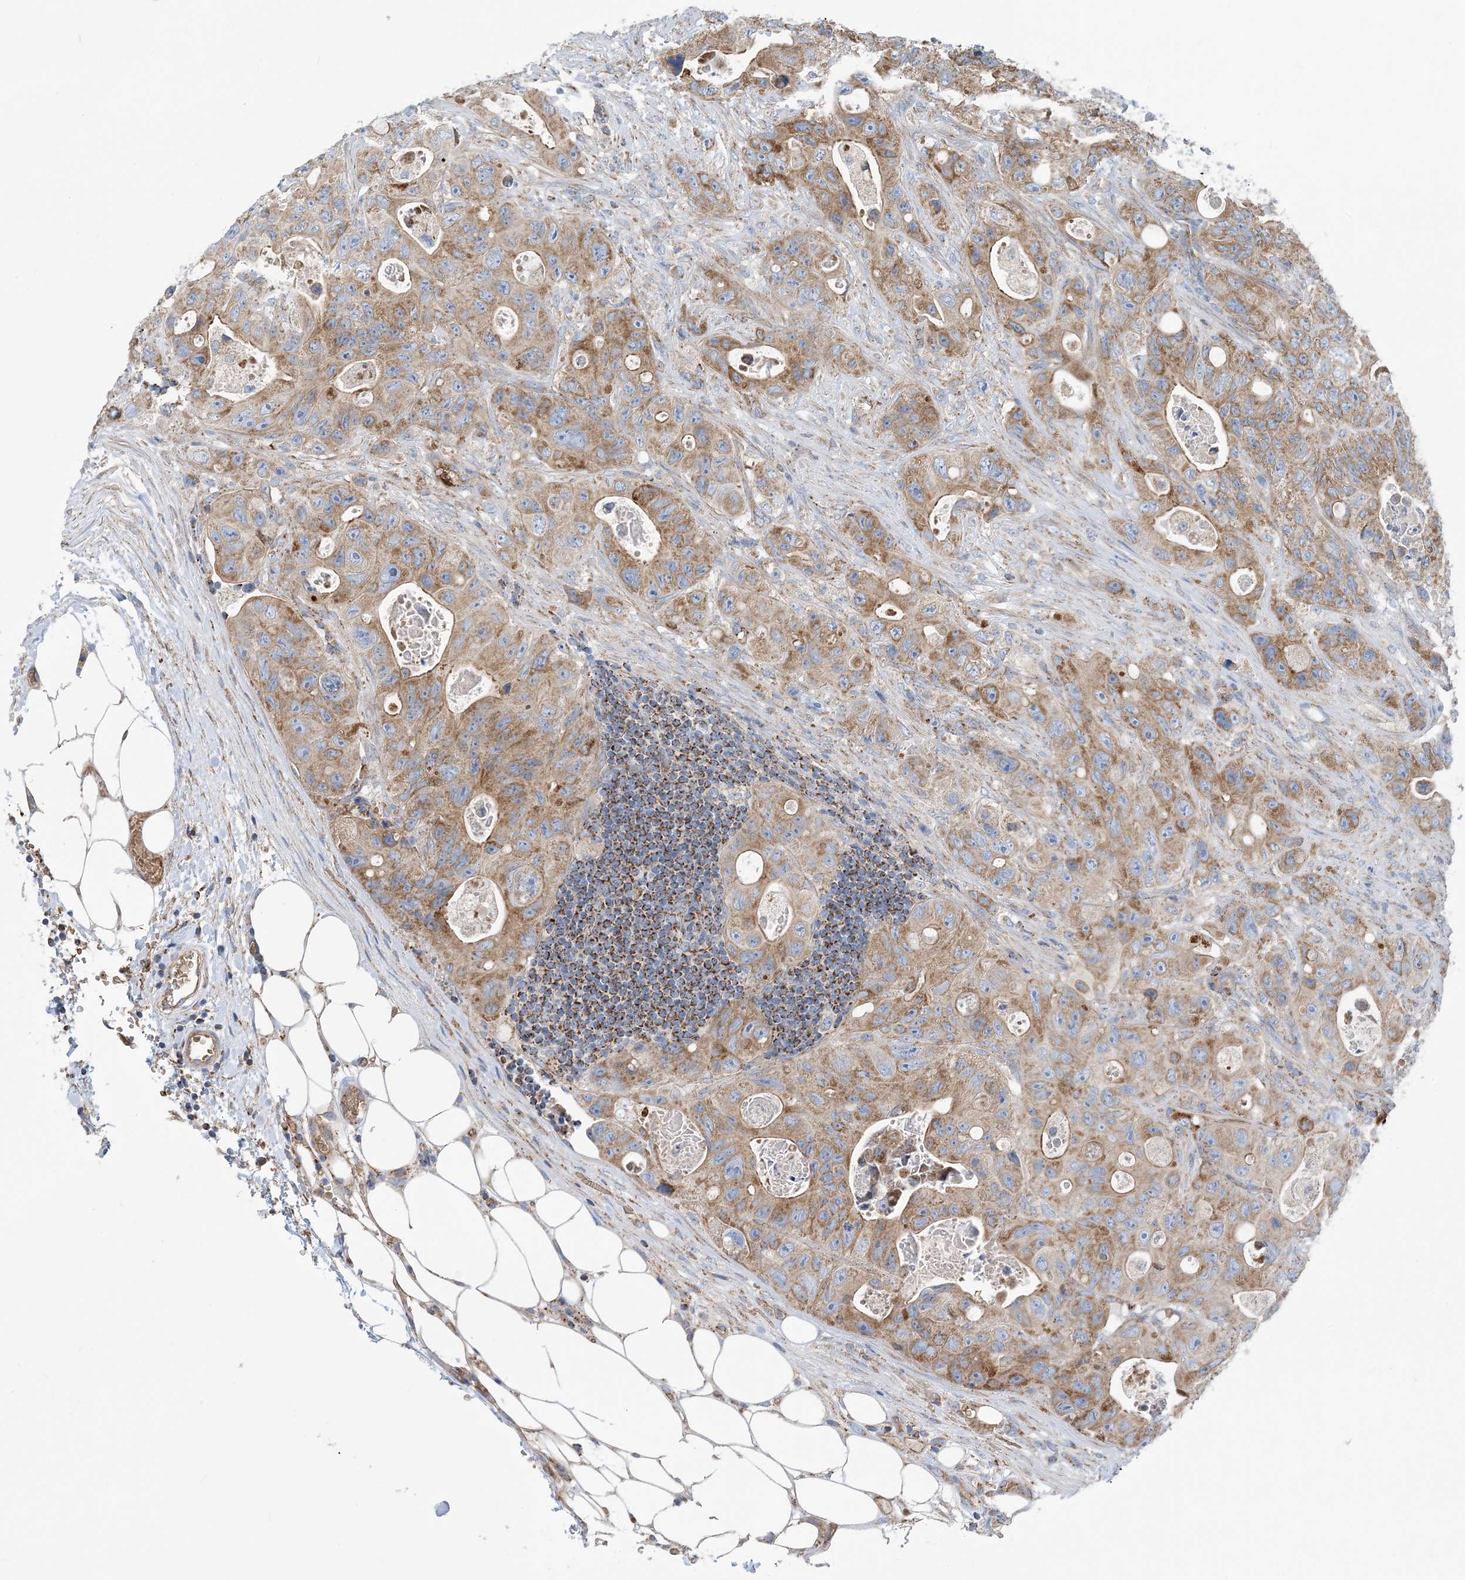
{"staining": {"intensity": "moderate", "quantity": ">75%", "location": "cytoplasmic/membranous"}, "tissue": "colorectal cancer", "cell_type": "Tumor cells", "image_type": "cancer", "snomed": [{"axis": "morphology", "description": "Adenocarcinoma, NOS"}, {"axis": "topography", "description": "Colon"}], "caption": "This is a micrograph of IHC staining of colorectal adenocarcinoma, which shows moderate staining in the cytoplasmic/membranous of tumor cells.", "gene": "PHOSPHO2", "patient": {"sex": "female", "age": 46}}